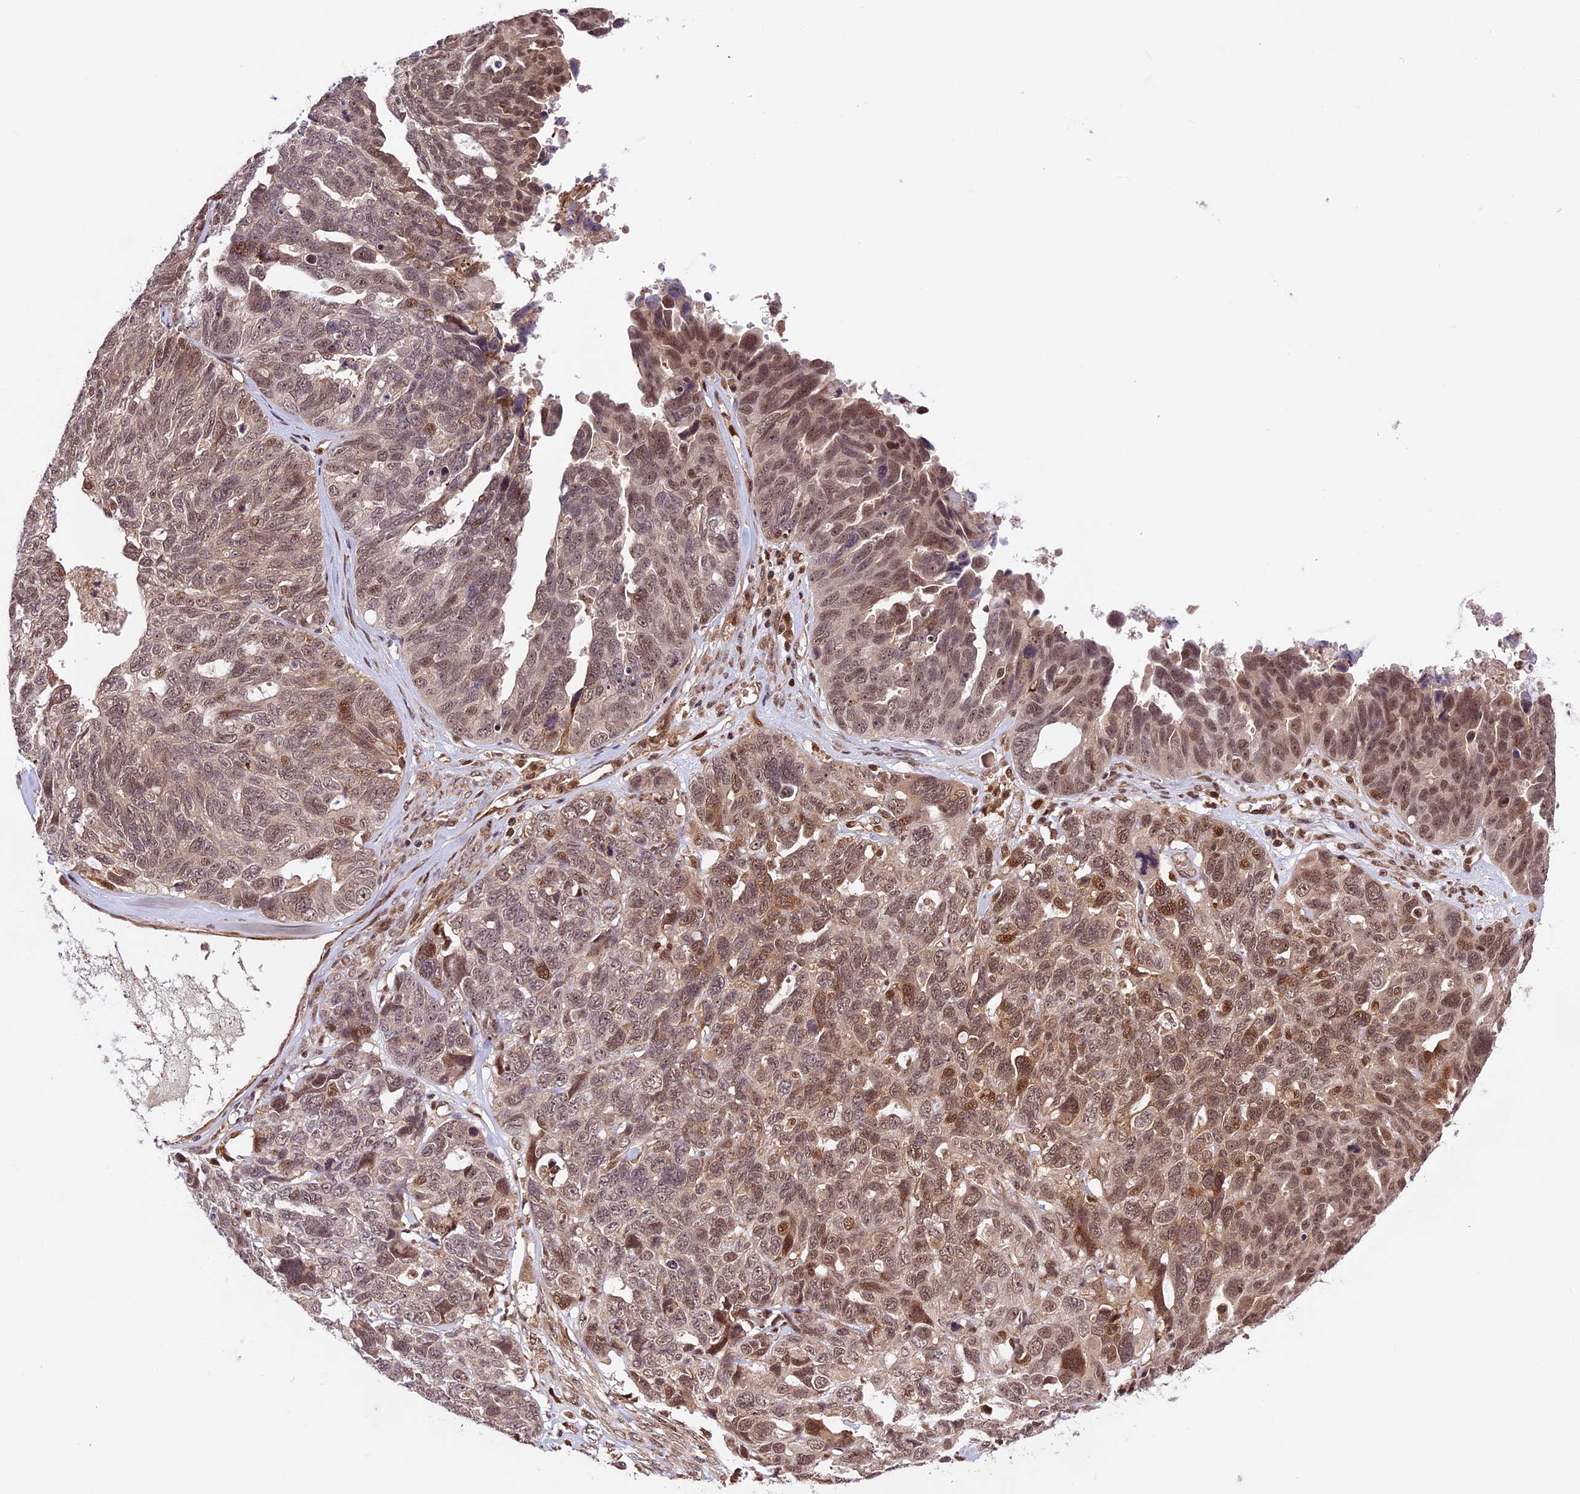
{"staining": {"intensity": "moderate", "quantity": "25%-75%", "location": "cytoplasmic/membranous,nuclear"}, "tissue": "ovarian cancer", "cell_type": "Tumor cells", "image_type": "cancer", "snomed": [{"axis": "morphology", "description": "Cystadenocarcinoma, serous, NOS"}, {"axis": "topography", "description": "Ovary"}], "caption": "A micrograph of human serous cystadenocarcinoma (ovarian) stained for a protein reveals moderate cytoplasmic/membranous and nuclear brown staining in tumor cells.", "gene": "DHX38", "patient": {"sex": "female", "age": 79}}